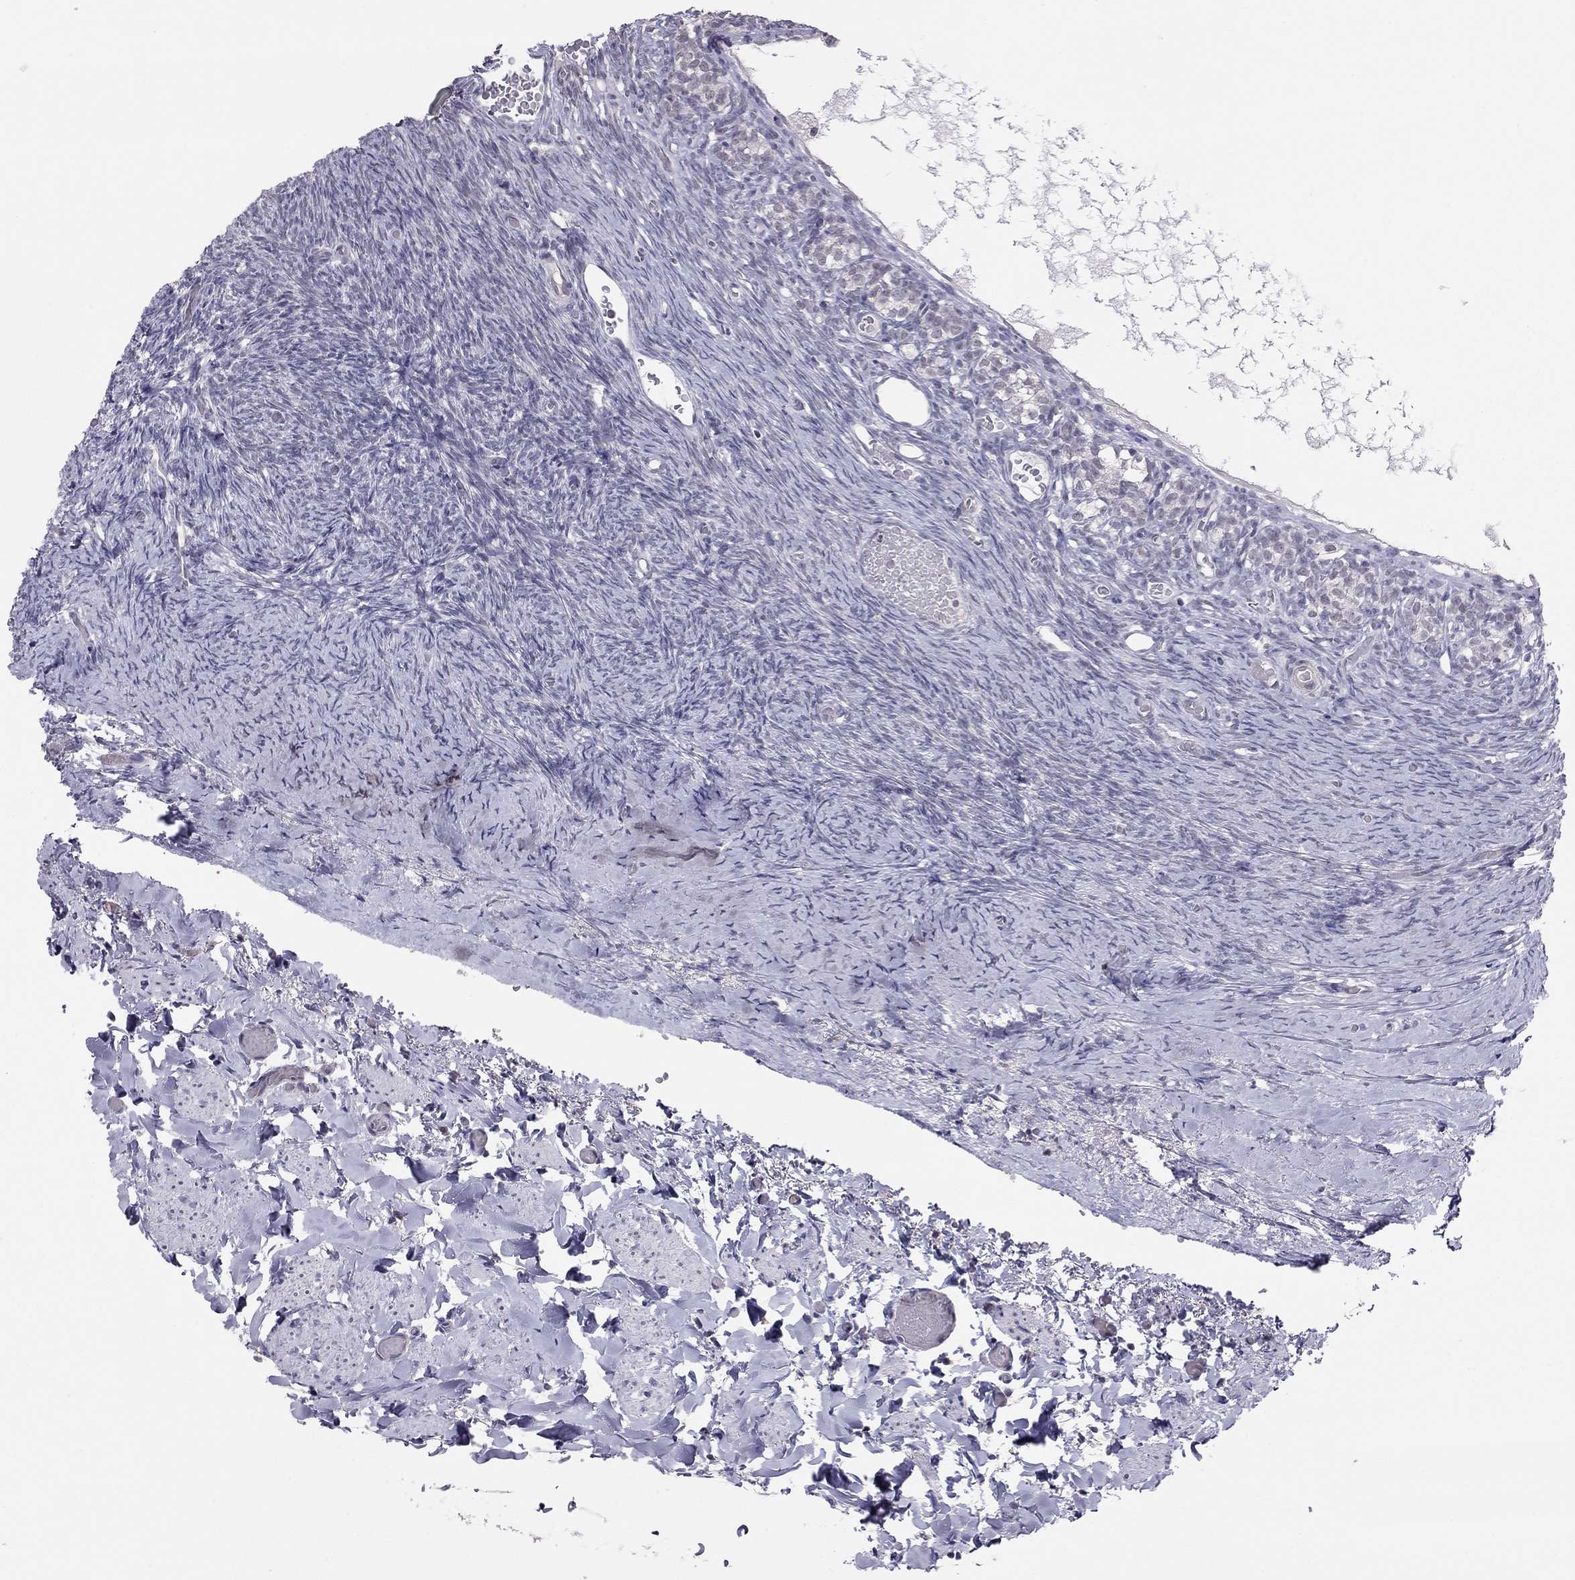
{"staining": {"intensity": "negative", "quantity": "none", "location": "none"}, "tissue": "ovary", "cell_type": "Ovarian stroma cells", "image_type": "normal", "snomed": [{"axis": "morphology", "description": "Normal tissue, NOS"}, {"axis": "topography", "description": "Ovary"}], "caption": "Immunohistochemistry of unremarkable human ovary shows no positivity in ovarian stroma cells. (IHC, brightfield microscopy, high magnification).", "gene": "HSF2BP", "patient": {"sex": "female", "age": 39}}